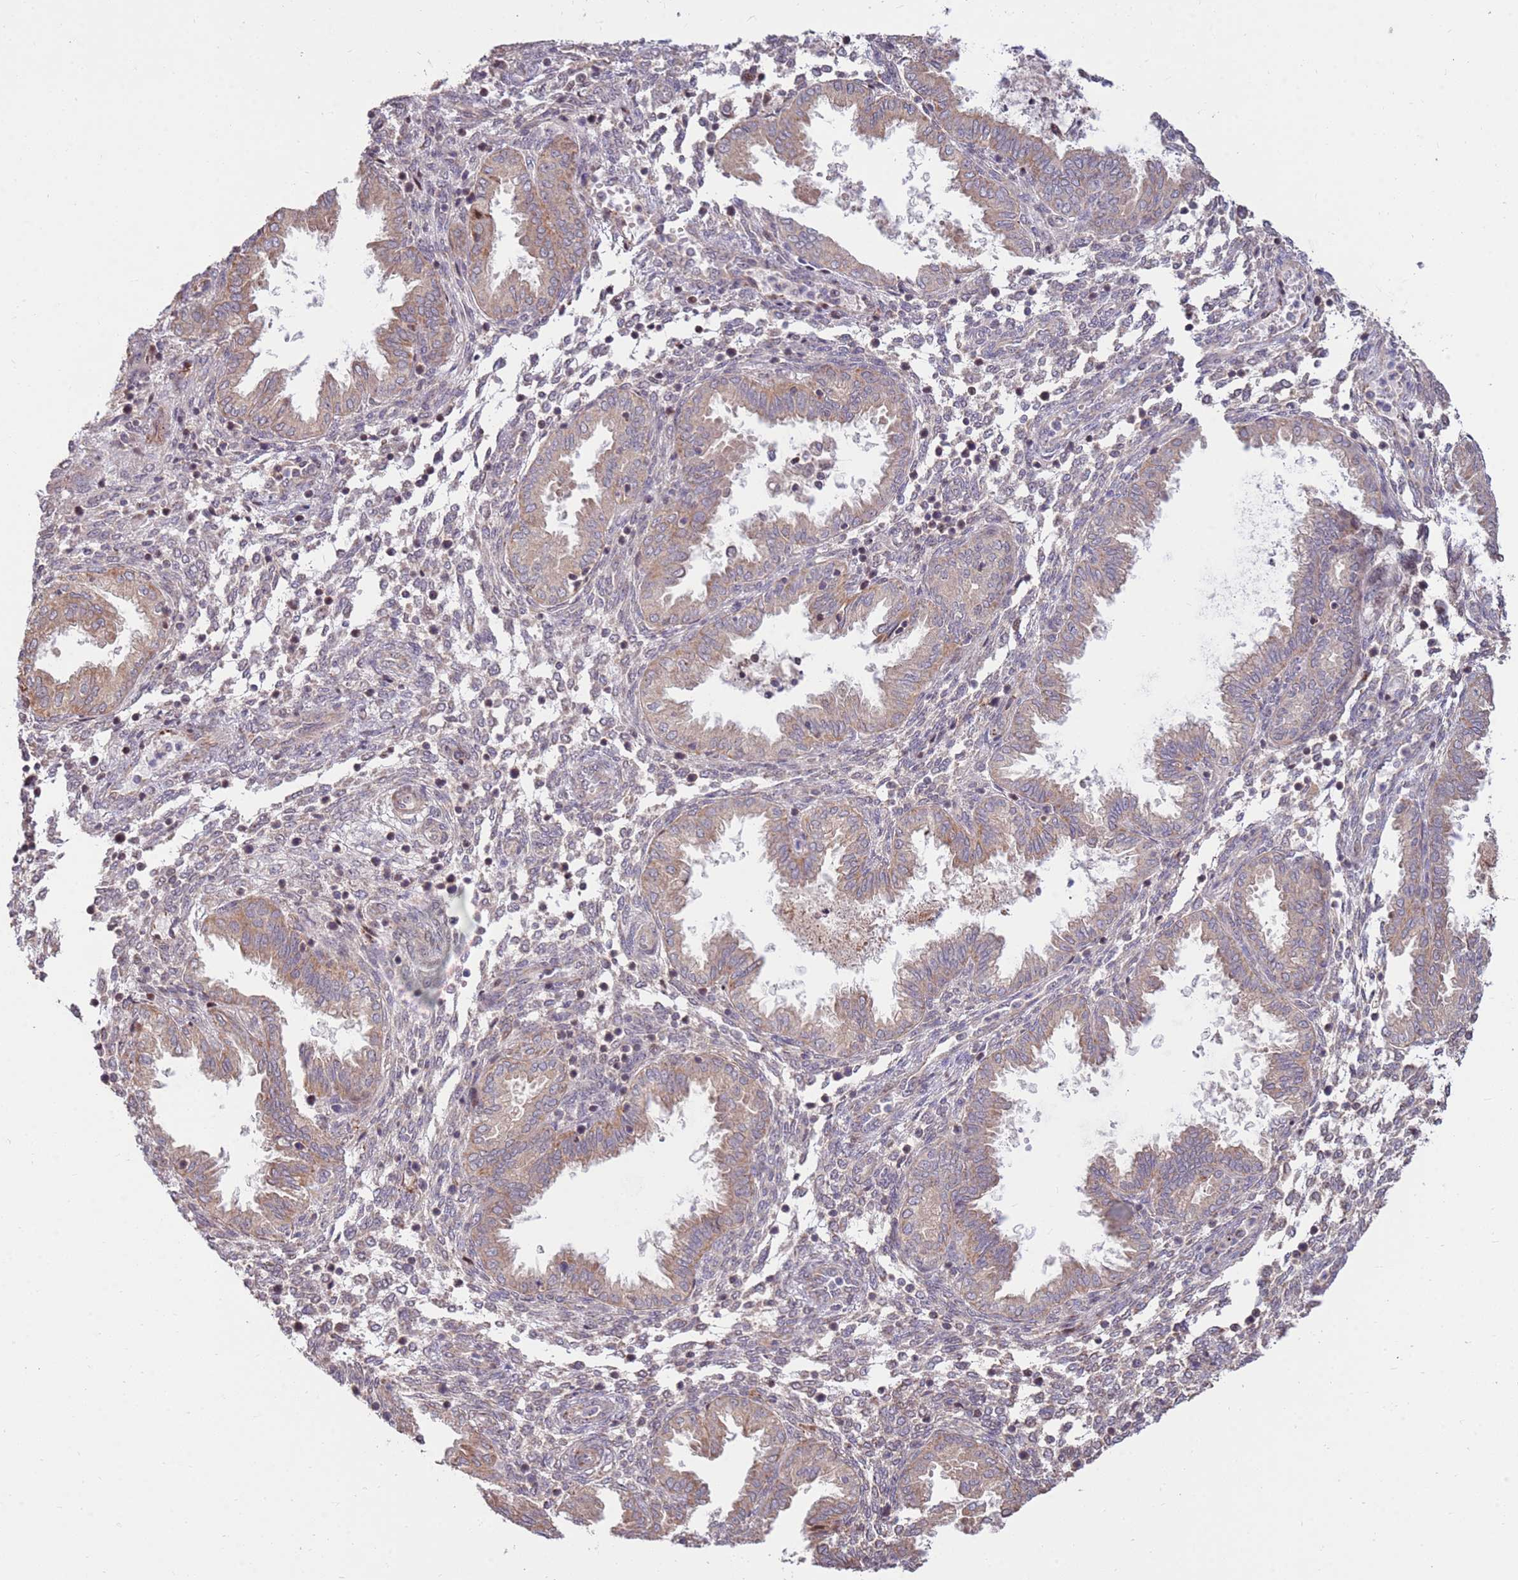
{"staining": {"intensity": "weak", "quantity": "25%-75%", "location": "cytoplasmic/membranous"}, "tissue": "endometrium", "cell_type": "Cells in endometrial stroma", "image_type": "normal", "snomed": [{"axis": "morphology", "description": "Normal tissue, NOS"}, {"axis": "topography", "description": "Endometrium"}], "caption": "Immunohistochemistry (IHC) micrograph of normal endometrium stained for a protein (brown), which demonstrates low levels of weak cytoplasmic/membranous expression in approximately 25%-75% of cells in endometrial stroma.", "gene": "KIF25", "patient": {"sex": "female", "age": 33}}